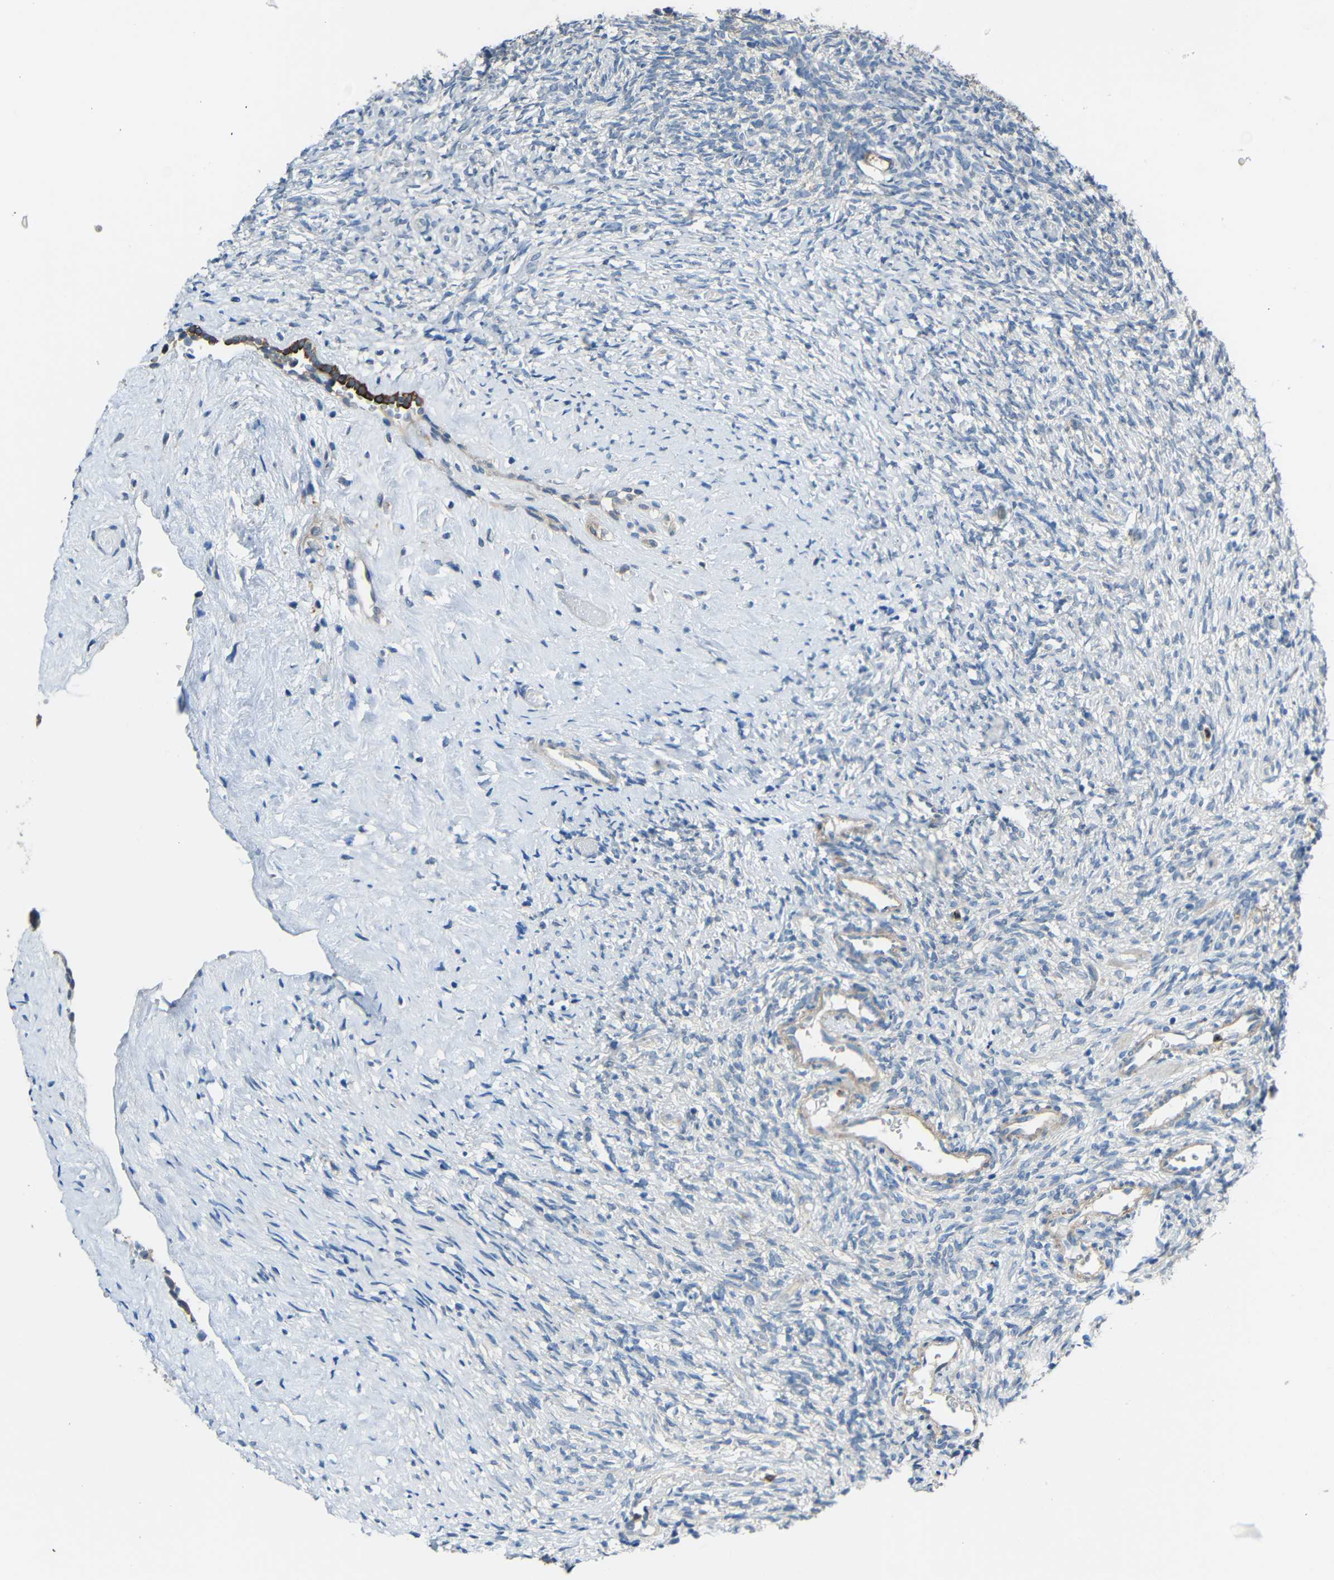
{"staining": {"intensity": "negative", "quantity": "none", "location": "none"}, "tissue": "ovary", "cell_type": "Ovarian stroma cells", "image_type": "normal", "snomed": [{"axis": "morphology", "description": "Normal tissue, NOS"}, {"axis": "topography", "description": "Ovary"}], "caption": "DAB immunohistochemical staining of unremarkable human ovary demonstrates no significant staining in ovarian stroma cells.", "gene": "STBD1", "patient": {"sex": "female", "age": 41}}